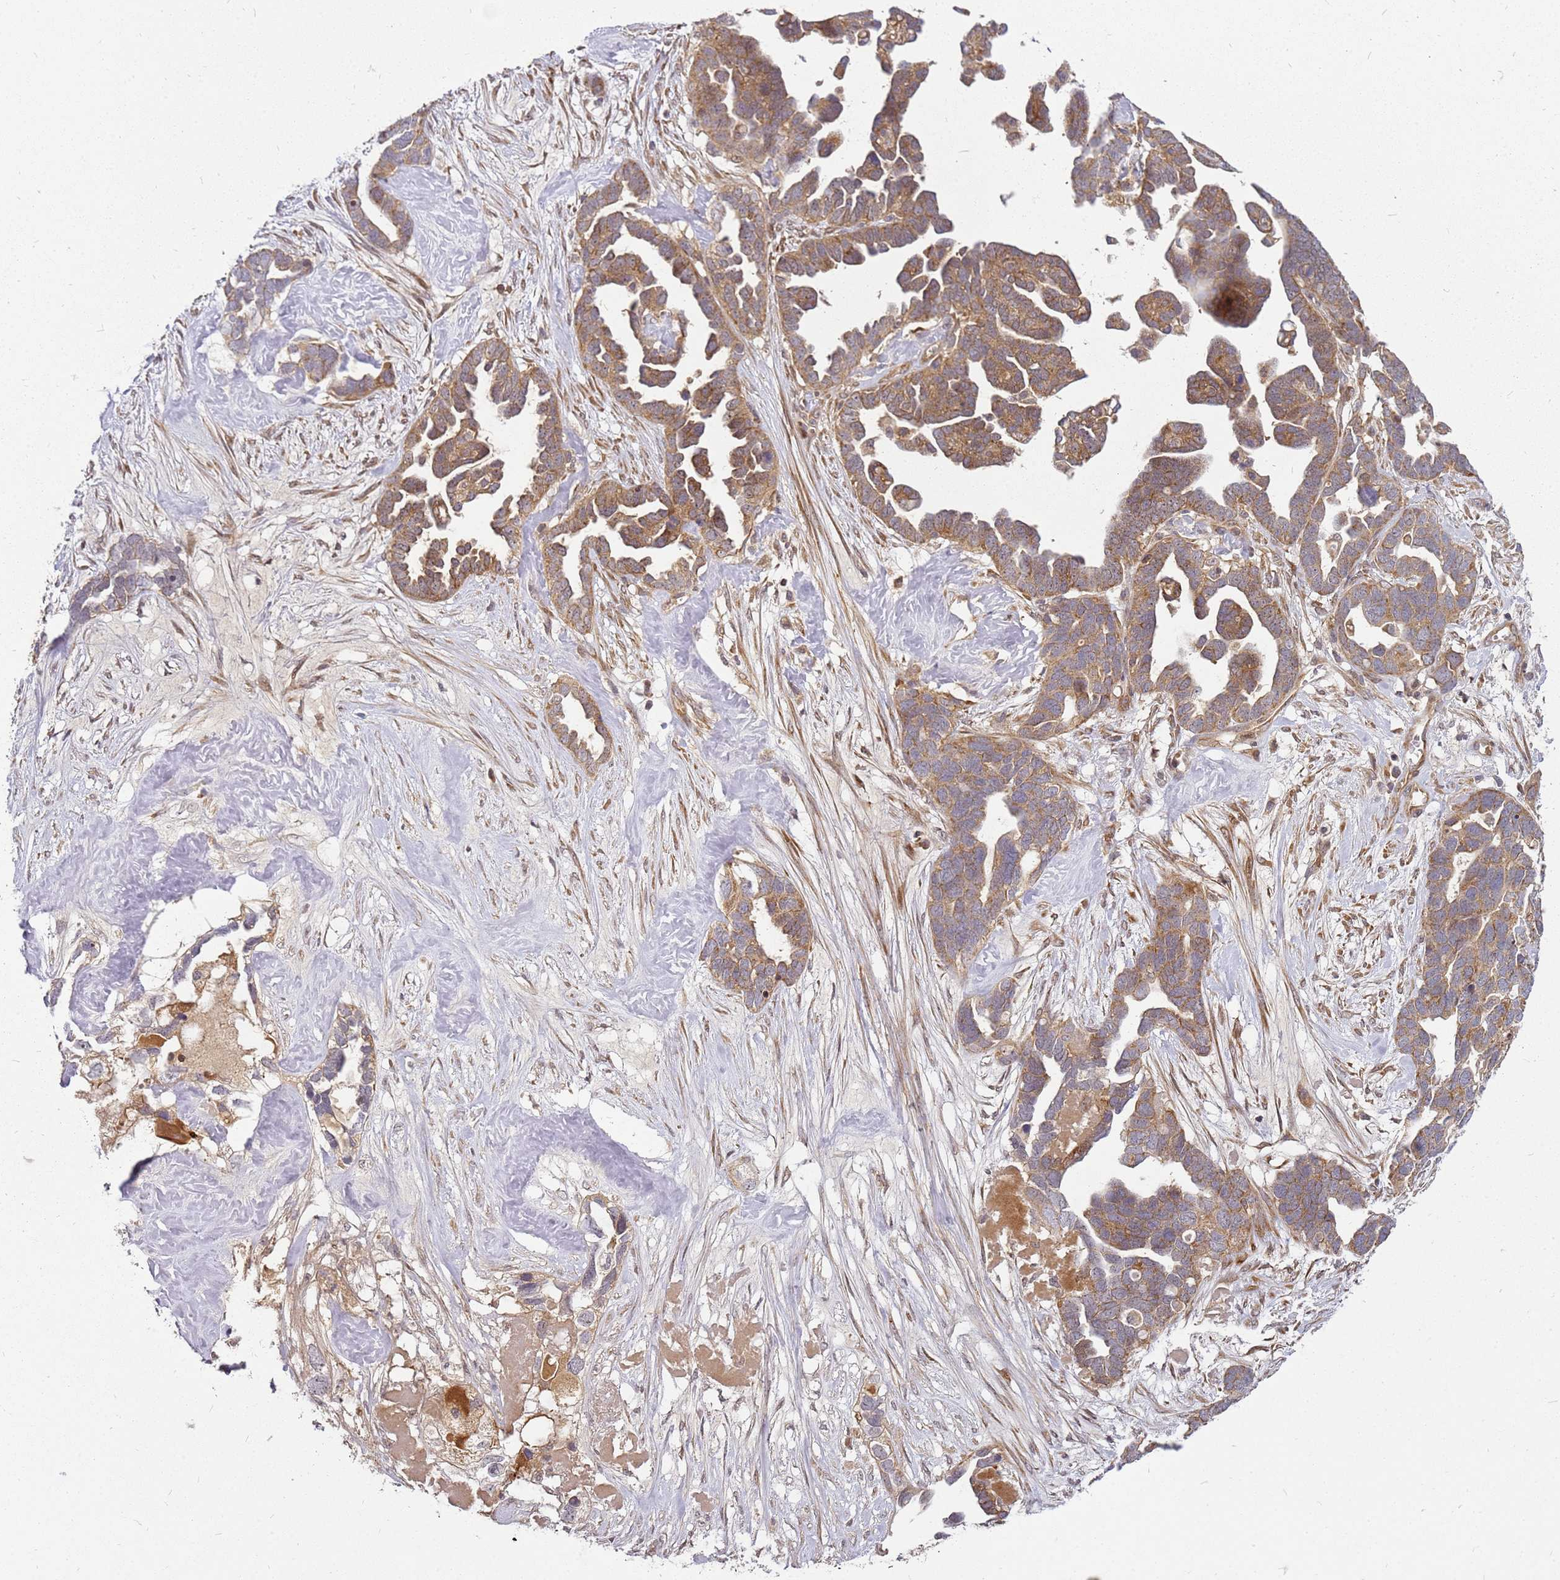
{"staining": {"intensity": "moderate", "quantity": ">75%", "location": "cytoplasmic/membranous"}, "tissue": "ovarian cancer", "cell_type": "Tumor cells", "image_type": "cancer", "snomed": [{"axis": "morphology", "description": "Cystadenocarcinoma, serous, NOS"}, {"axis": "topography", "description": "Ovary"}], "caption": "An image of serous cystadenocarcinoma (ovarian) stained for a protein reveals moderate cytoplasmic/membranous brown staining in tumor cells.", "gene": "CCDC159", "patient": {"sex": "female", "age": 54}}